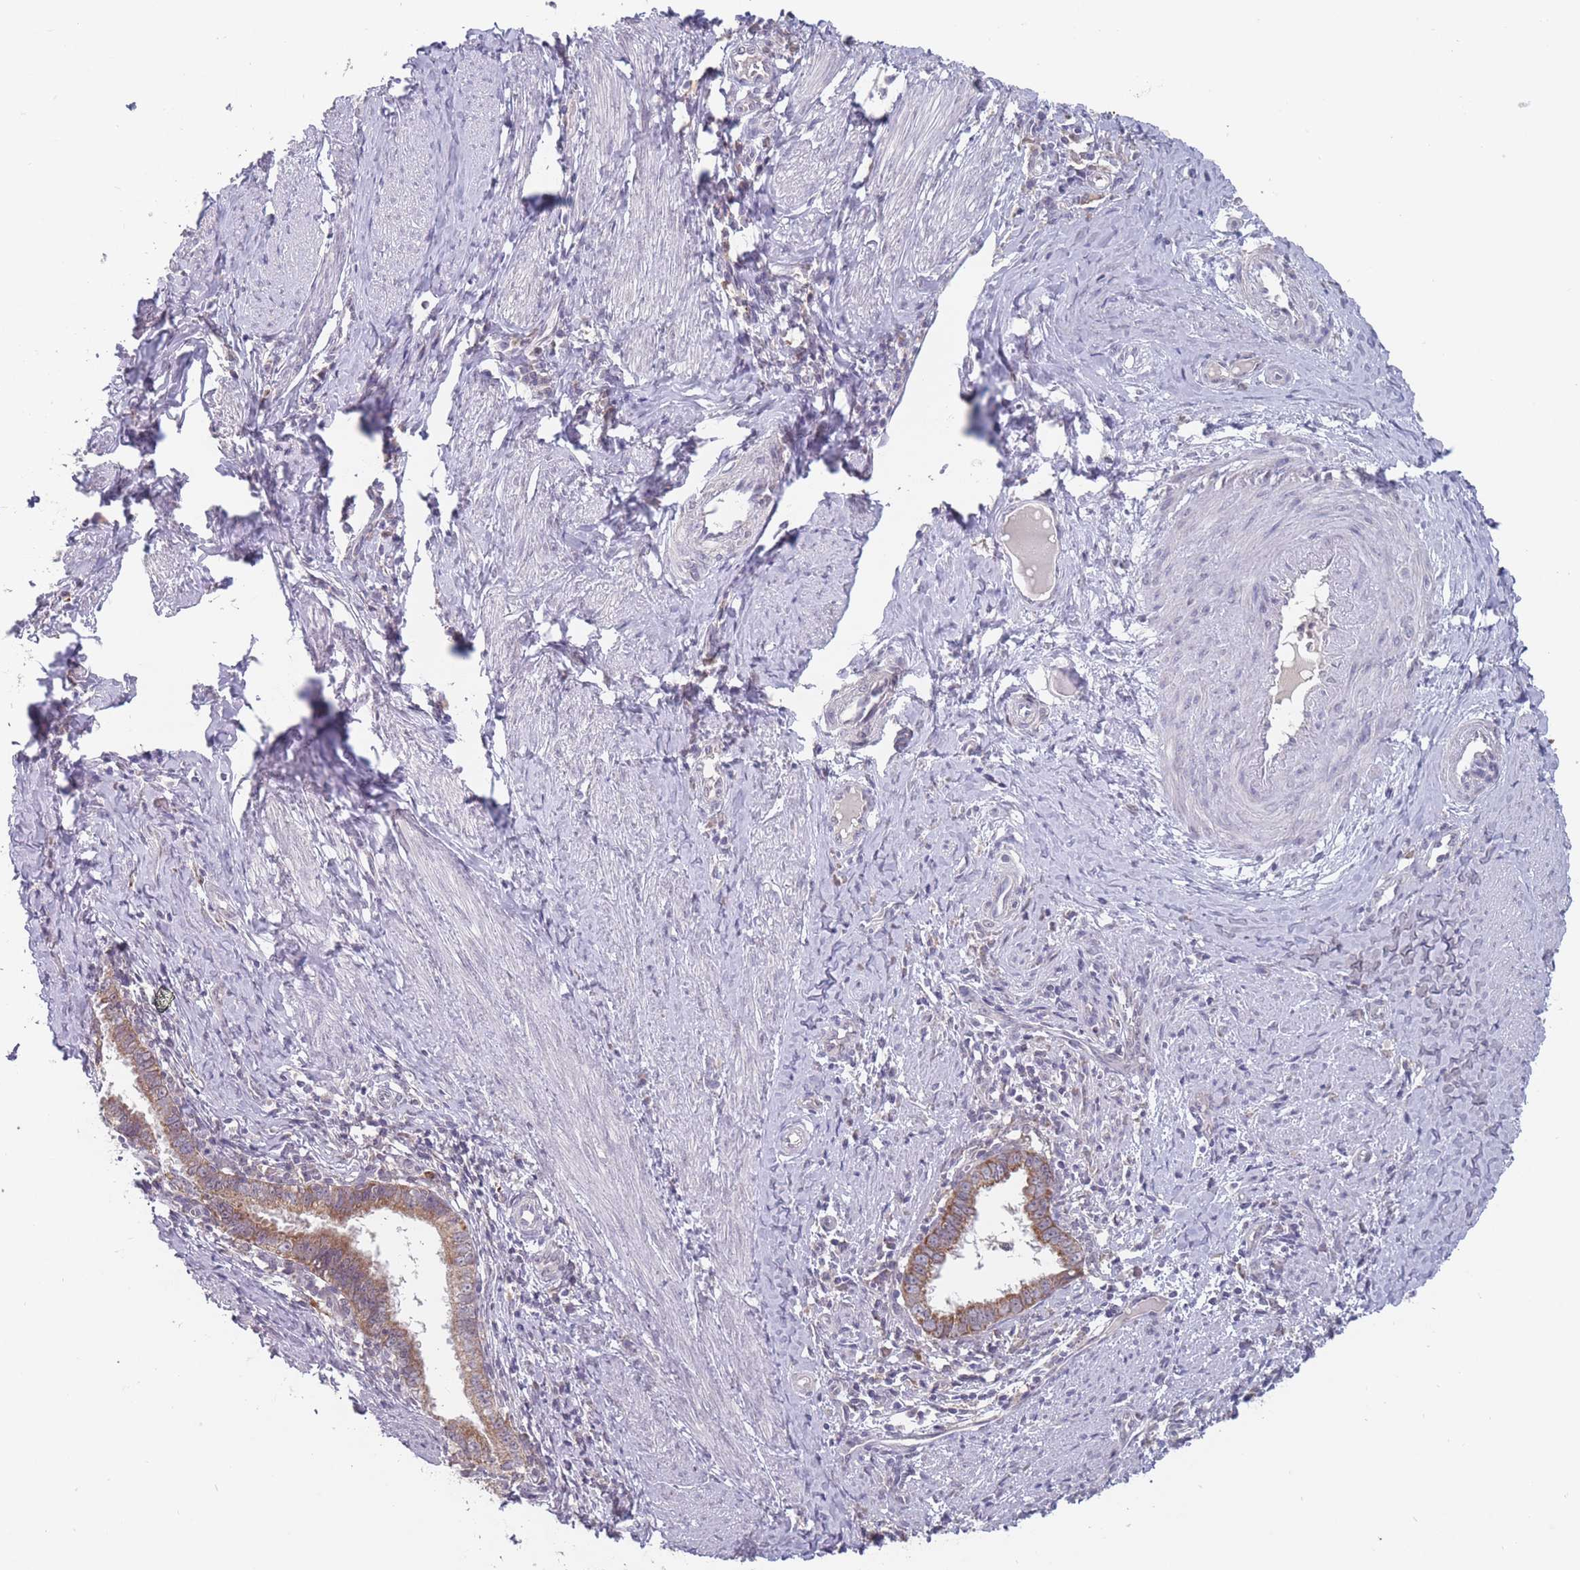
{"staining": {"intensity": "moderate", "quantity": ">75%", "location": "cytoplasmic/membranous"}, "tissue": "cervical cancer", "cell_type": "Tumor cells", "image_type": "cancer", "snomed": [{"axis": "morphology", "description": "Adenocarcinoma, NOS"}, {"axis": "topography", "description": "Cervix"}], "caption": "Immunohistochemistry (IHC) micrograph of neoplastic tissue: human cervical adenocarcinoma stained using immunohistochemistry demonstrates medium levels of moderate protein expression localized specifically in the cytoplasmic/membranous of tumor cells, appearing as a cytoplasmic/membranous brown color.", "gene": "PEX7", "patient": {"sex": "female", "age": 36}}